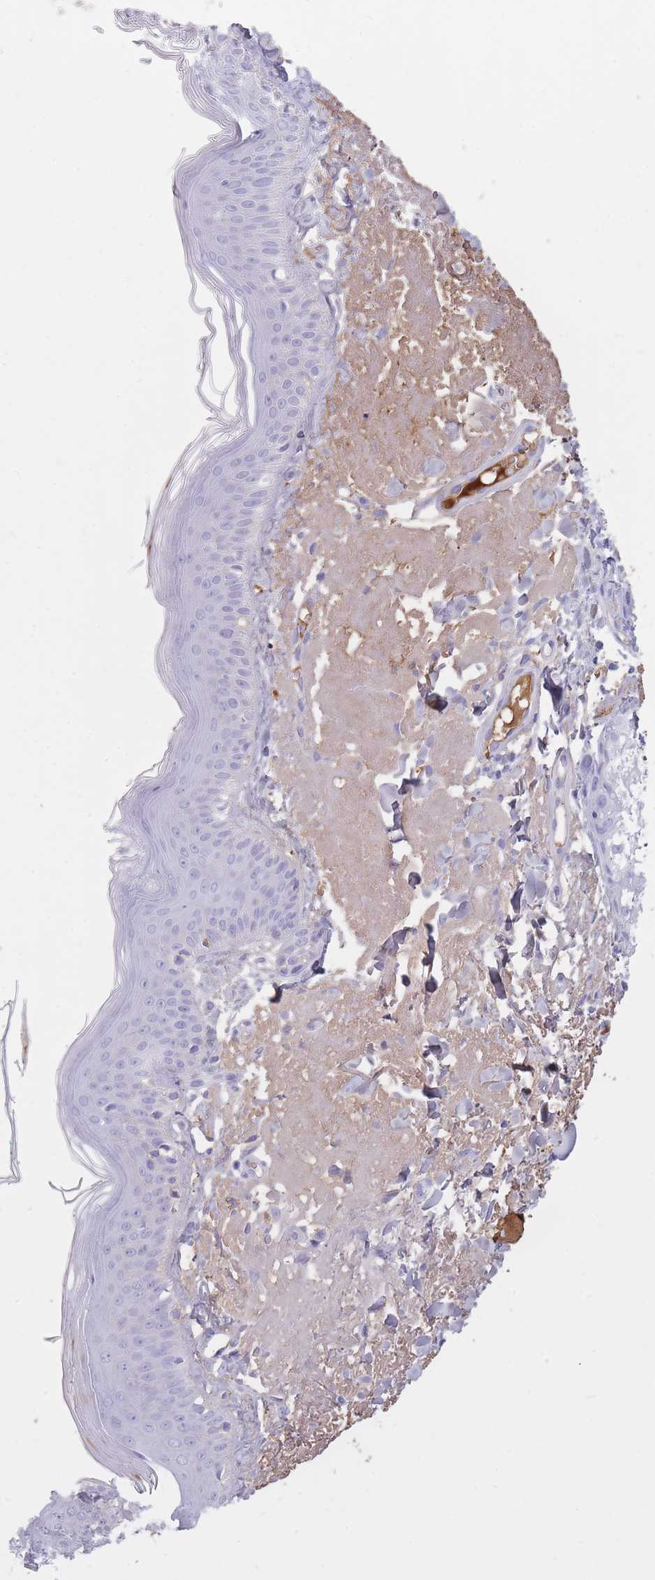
{"staining": {"intensity": "negative", "quantity": "none", "location": "none"}, "tissue": "skin", "cell_type": "Fibroblasts", "image_type": "normal", "snomed": [{"axis": "morphology", "description": "Normal tissue, NOS"}, {"axis": "morphology", "description": "Malignant melanoma, NOS"}, {"axis": "topography", "description": "Skin"}], "caption": "Immunohistochemistry (IHC) photomicrograph of normal skin: human skin stained with DAB (3,3'-diaminobenzidine) displays no significant protein staining in fibroblasts.", "gene": "AP3S1", "patient": {"sex": "male", "age": 80}}